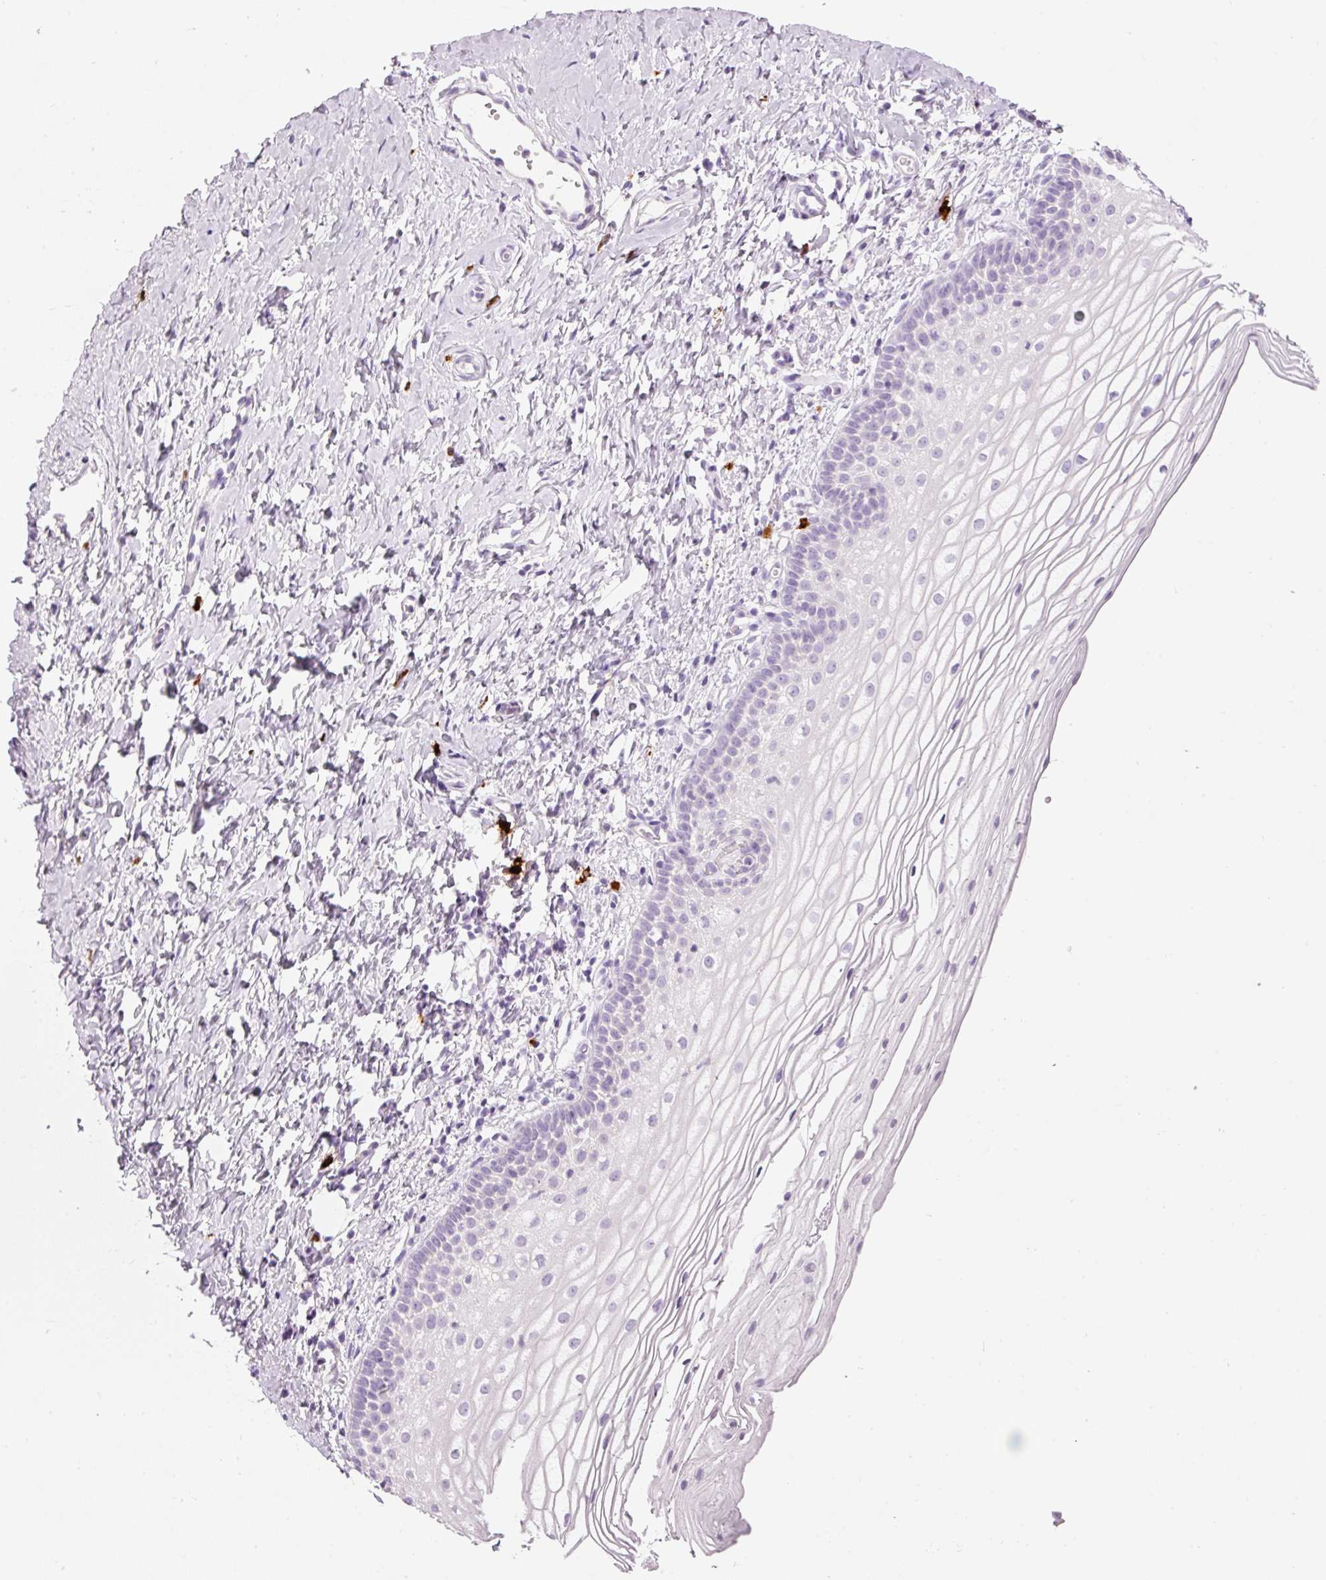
{"staining": {"intensity": "negative", "quantity": "none", "location": "none"}, "tissue": "vagina", "cell_type": "Squamous epithelial cells", "image_type": "normal", "snomed": [{"axis": "morphology", "description": "Normal tissue, NOS"}, {"axis": "topography", "description": "Vagina"}], "caption": "This is a histopathology image of IHC staining of unremarkable vagina, which shows no positivity in squamous epithelial cells. (Stains: DAB (3,3'-diaminobenzidine) immunohistochemistry (IHC) with hematoxylin counter stain, Microscopy: brightfield microscopy at high magnification).", "gene": "CMA1", "patient": {"sex": "female", "age": 56}}